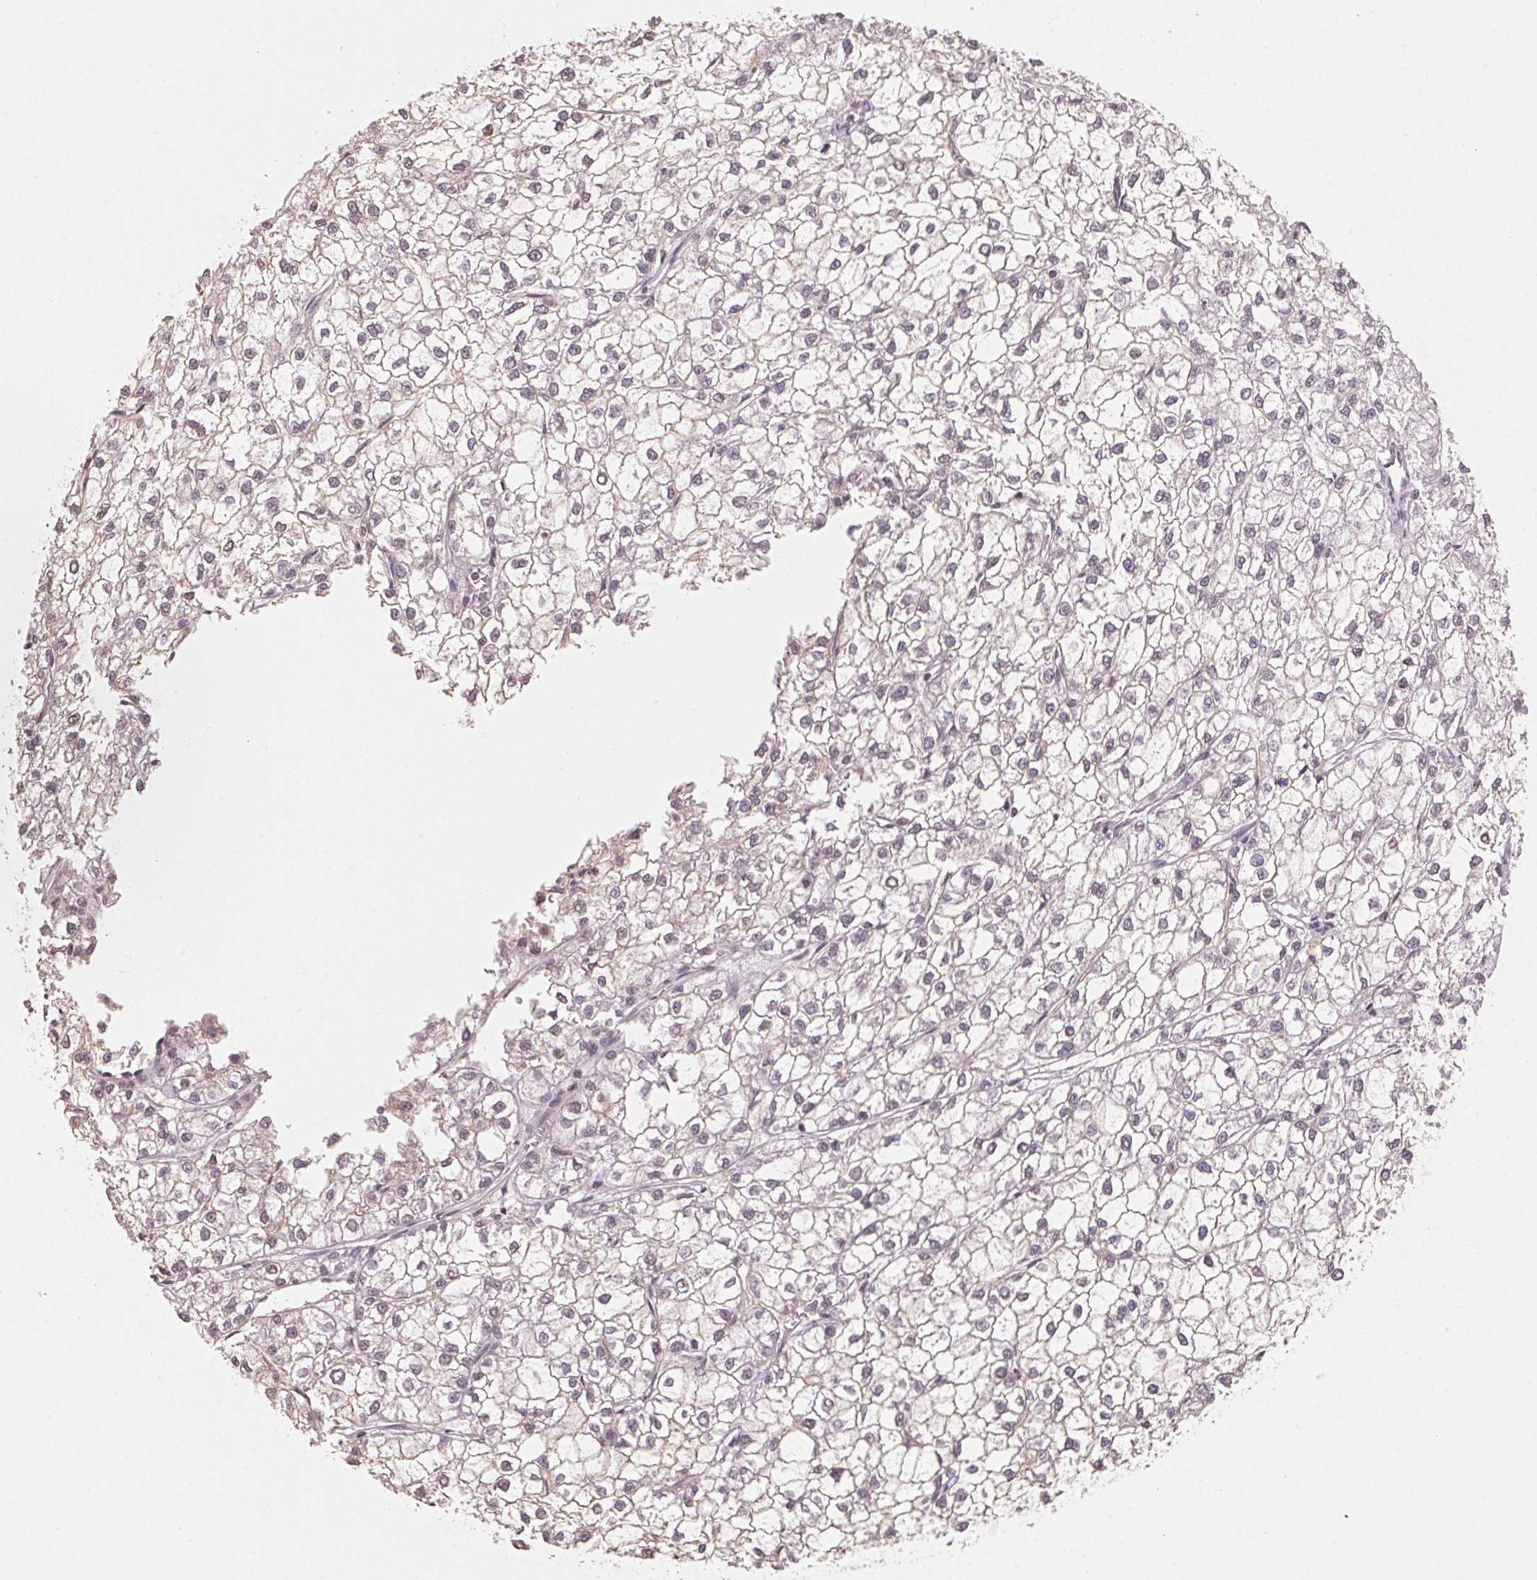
{"staining": {"intensity": "weak", "quantity": "25%-75%", "location": "nuclear"}, "tissue": "liver cancer", "cell_type": "Tumor cells", "image_type": "cancer", "snomed": [{"axis": "morphology", "description": "Carcinoma, Hepatocellular, NOS"}, {"axis": "topography", "description": "Liver"}], "caption": "A brown stain shows weak nuclear expression of a protein in liver hepatocellular carcinoma tumor cells. Using DAB (brown) and hematoxylin (blue) stains, captured at high magnification using brightfield microscopy.", "gene": "TBP", "patient": {"sex": "female", "age": 43}}